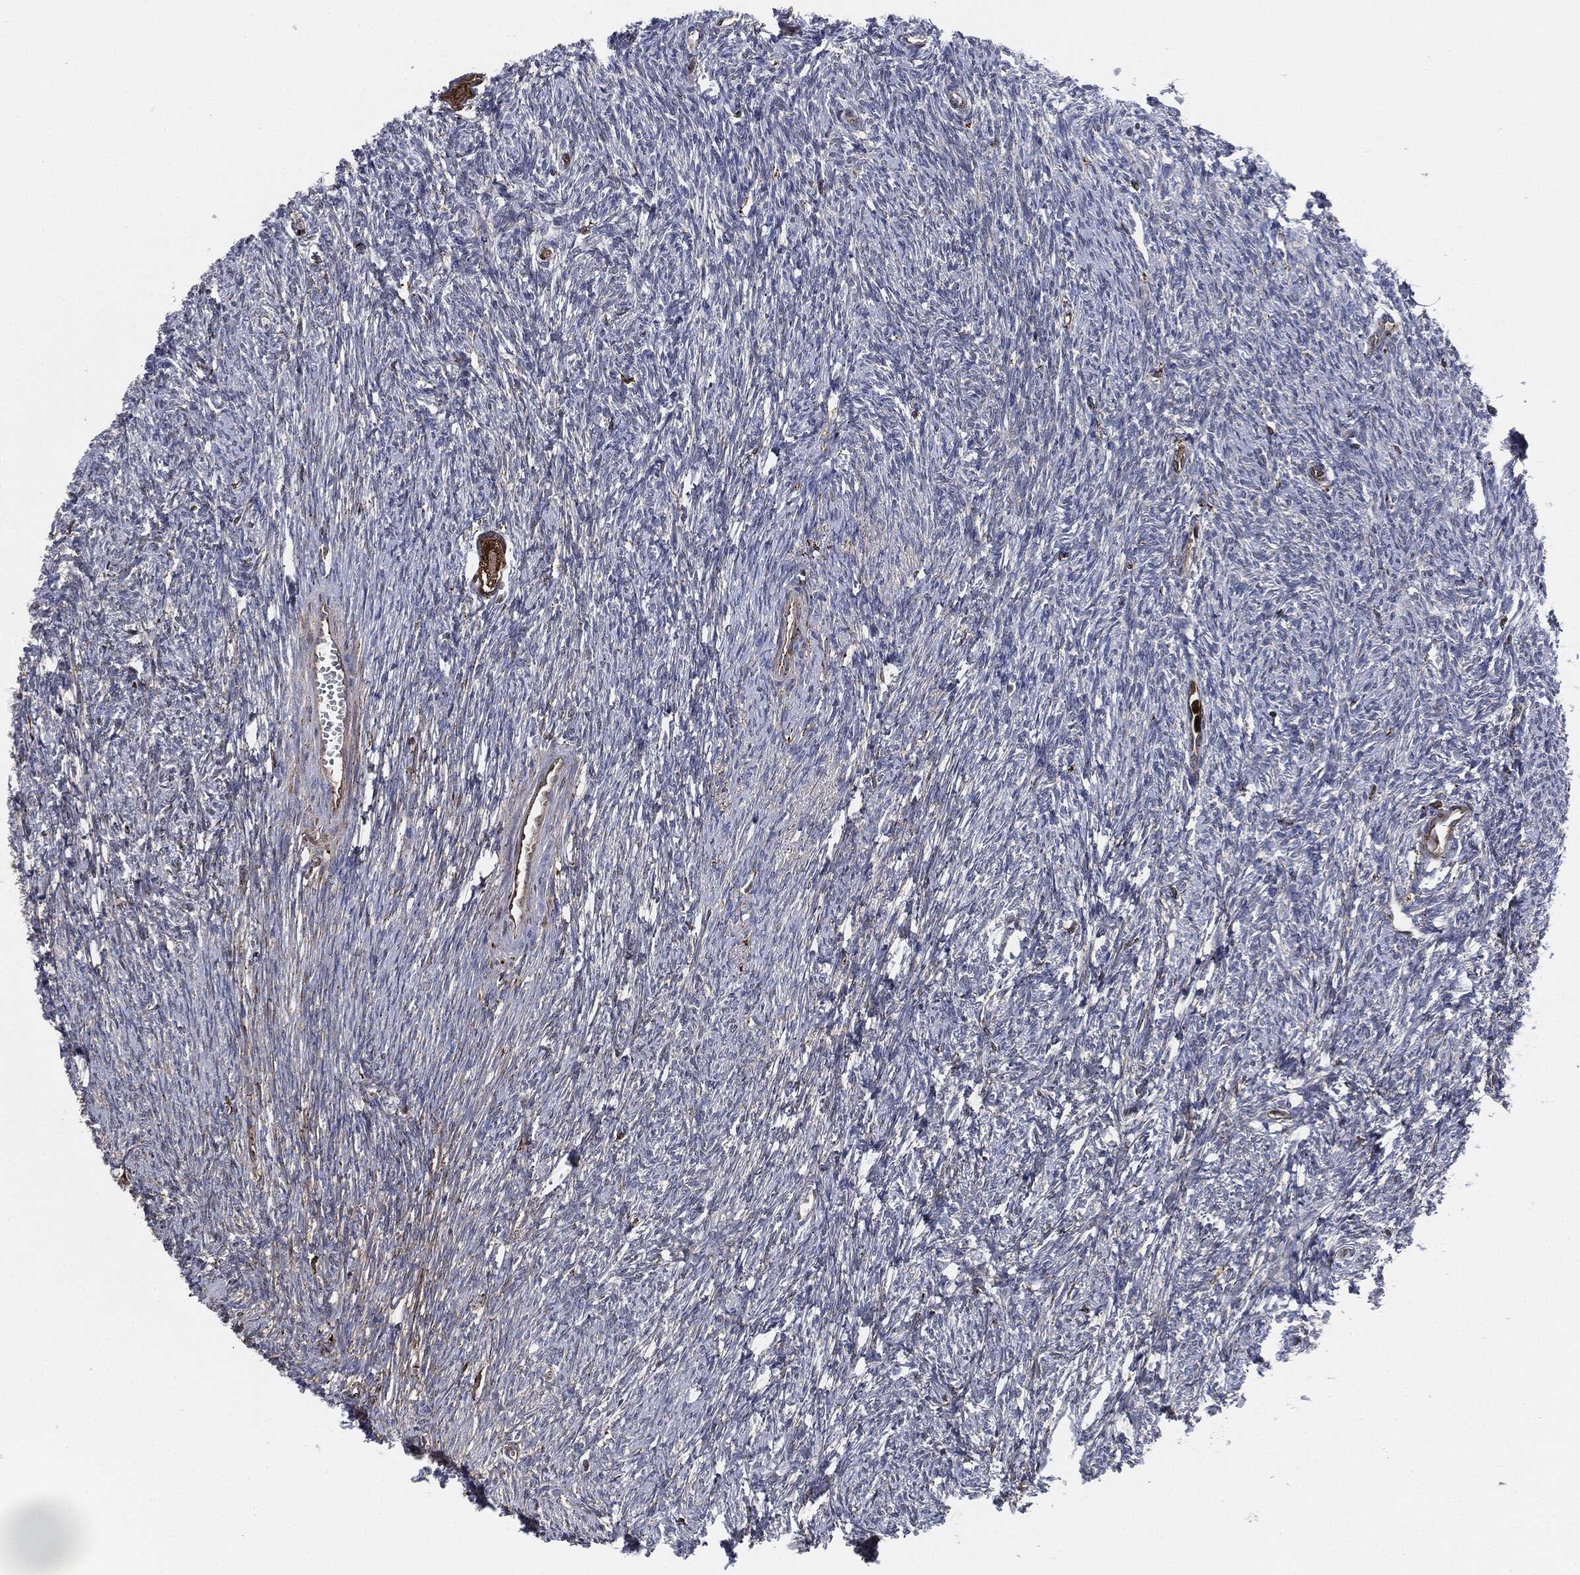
{"staining": {"intensity": "strong", "quantity": ">75%", "location": "cytoplasmic/membranous"}, "tissue": "ovary", "cell_type": "Follicle cells", "image_type": "normal", "snomed": [{"axis": "morphology", "description": "Normal tissue, NOS"}, {"axis": "topography", "description": "Fallopian tube"}, {"axis": "topography", "description": "Ovary"}], "caption": "Follicle cells reveal high levels of strong cytoplasmic/membranous positivity in about >75% of cells in benign ovary. The staining was performed using DAB to visualize the protein expression in brown, while the nuclei were stained in blue with hematoxylin (Magnification: 20x).", "gene": "CALR", "patient": {"sex": "female", "age": 33}}